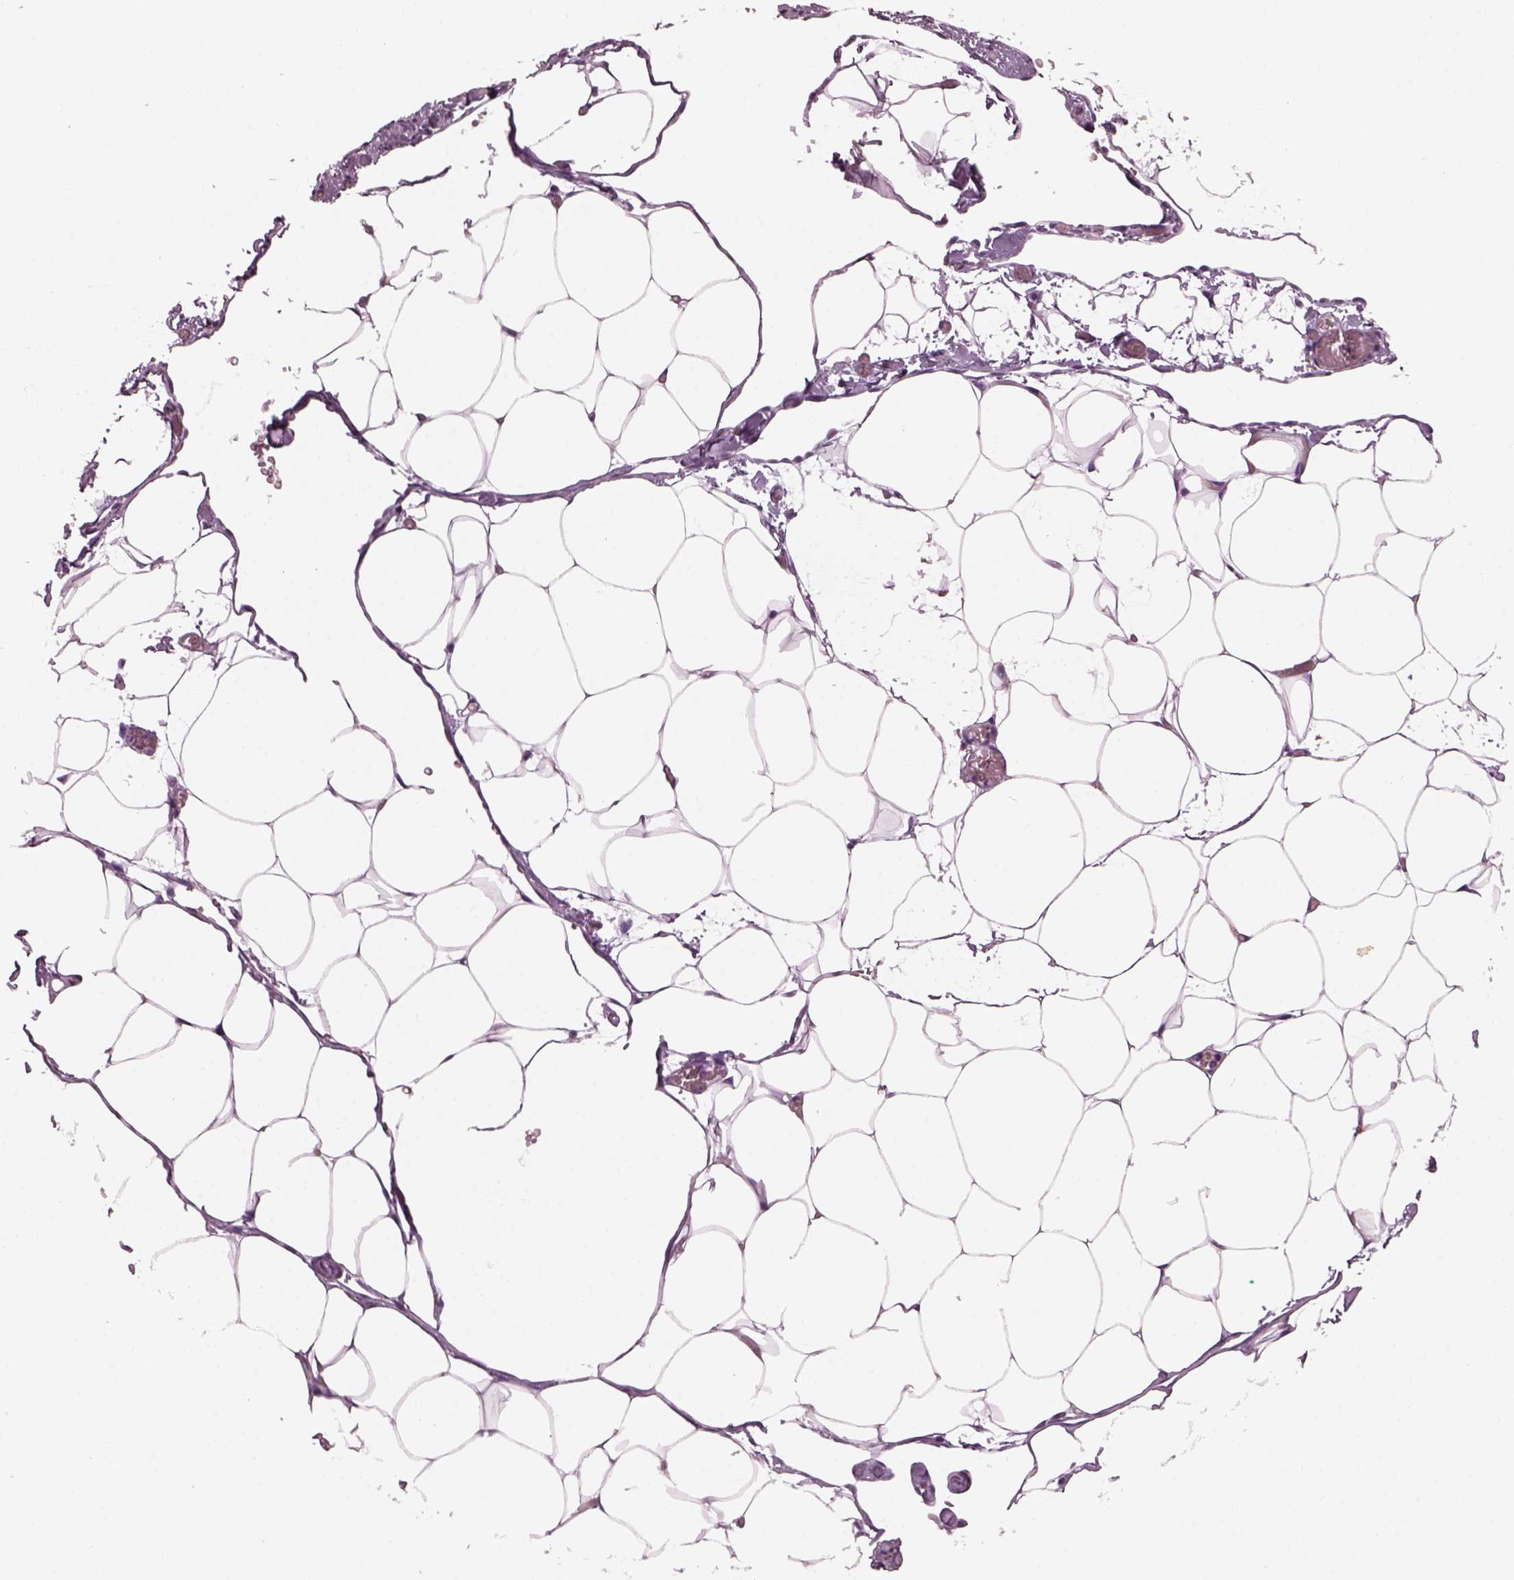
{"staining": {"intensity": "negative", "quantity": "none", "location": "none"}, "tissue": "adipose tissue", "cell_type": "Adipocytes", "image_type": "normal", "snomed": [{"axis": "morphology", "description": "Normal tissue, NOS"}, {"axis": "topography", "description": "Adipose tissue"}], "caption": "This is a micrograph of immunohistochemistry staining of normal adipose tissue, which shows no expression in adipocytes. (Stains: DAB (3,3'-diaminobenzidine) immunohistochemistry (IHC) with hematoxylin counter stain, Microscopy: brightfield microscopy at high magnification).", "gene": "KRTAP3", "patient": {"sex": "male", "age": 57}}